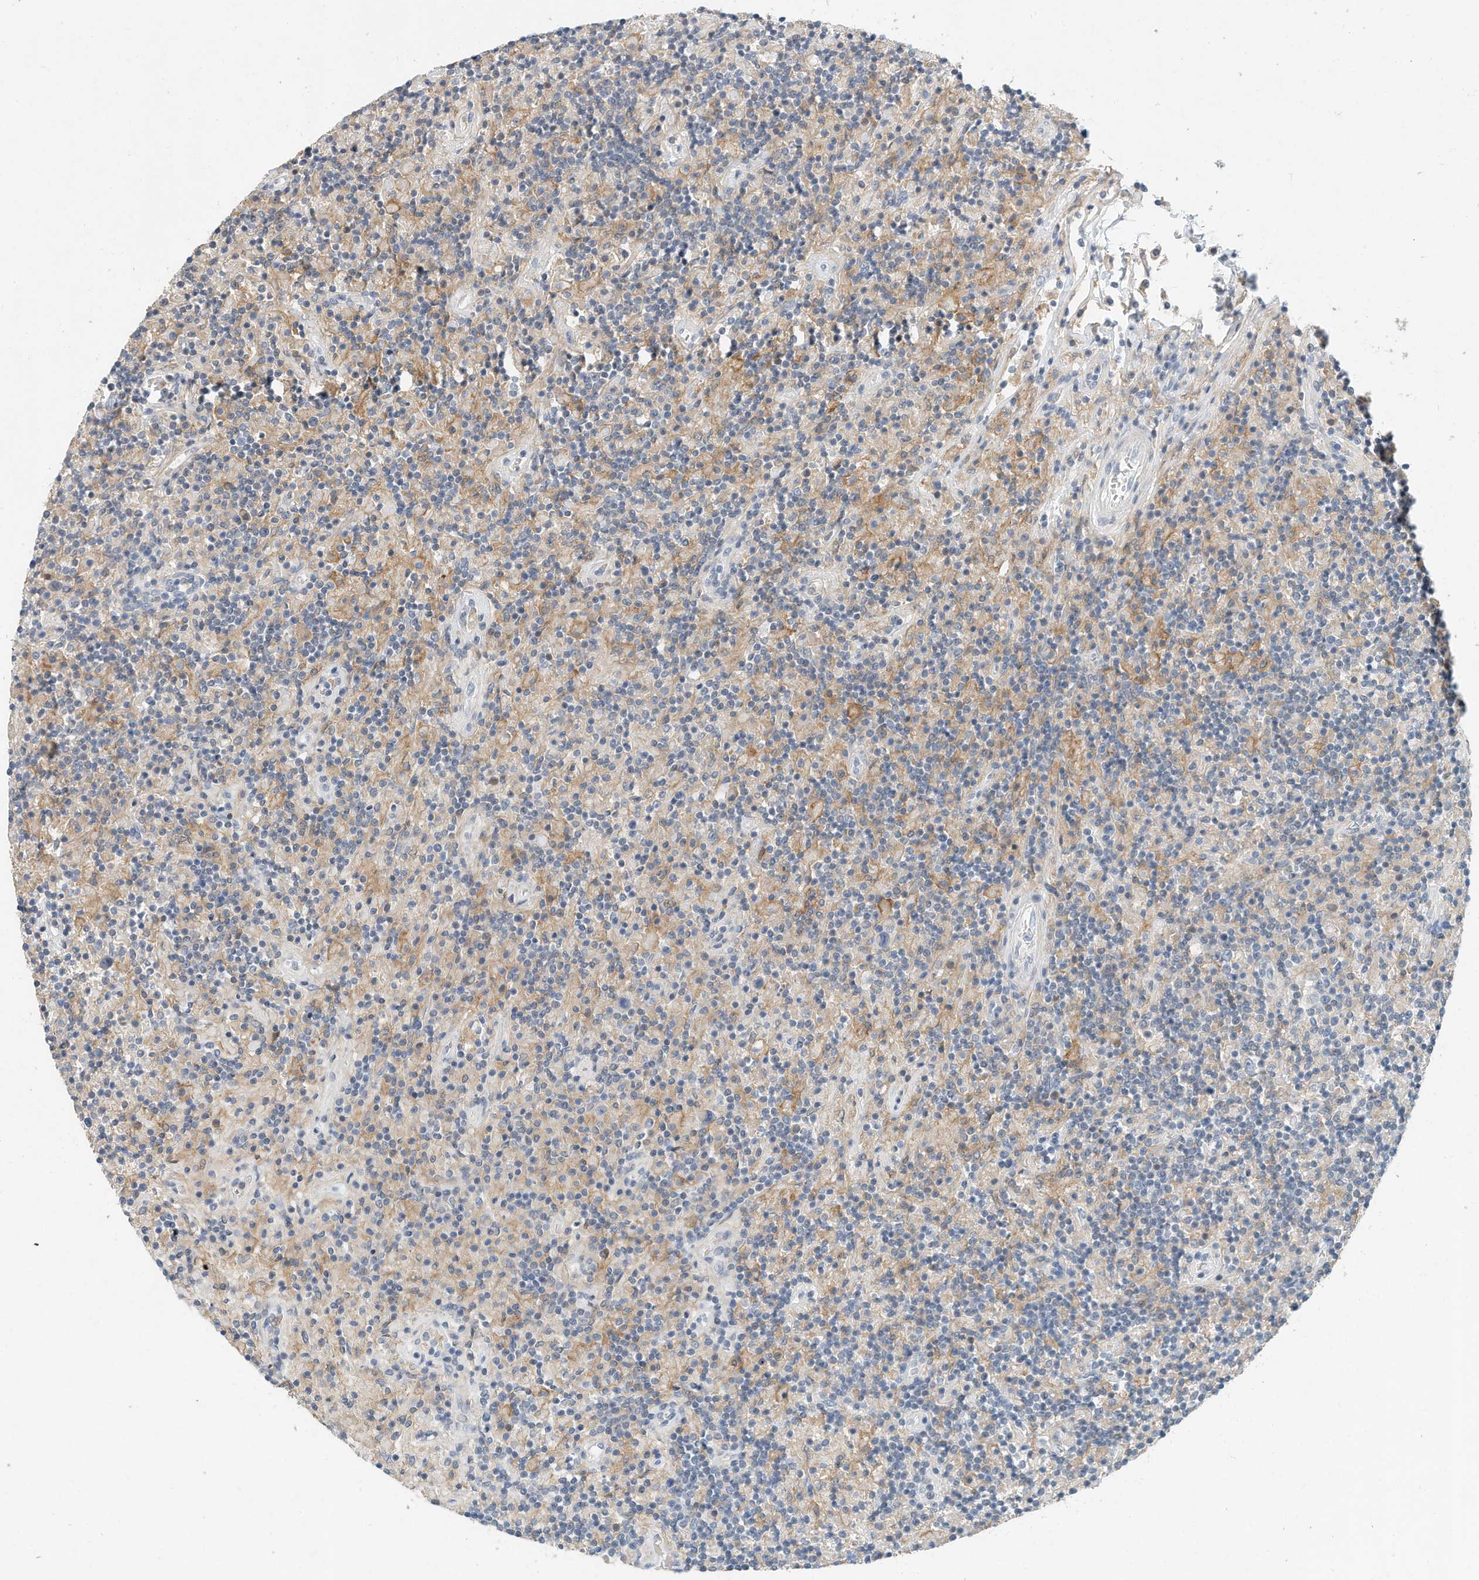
{"staining": {"intensity": "negative", "quantity": "none", "location": "none"}, "tissue": "lymphoma", "cell_type": "Tumor cells", "image_type": "cancer", "snomed": [{"axis": "morphology", "description": "Hodgkin's disease, NOS"}, {"axis": "topography", "description": "Lymph node"}], "caption": "IHC of human lymphoma reveals no positivity in tumor cells.", "gene": "MICAL1", "patient": {"sex": "male", "age": 70}}